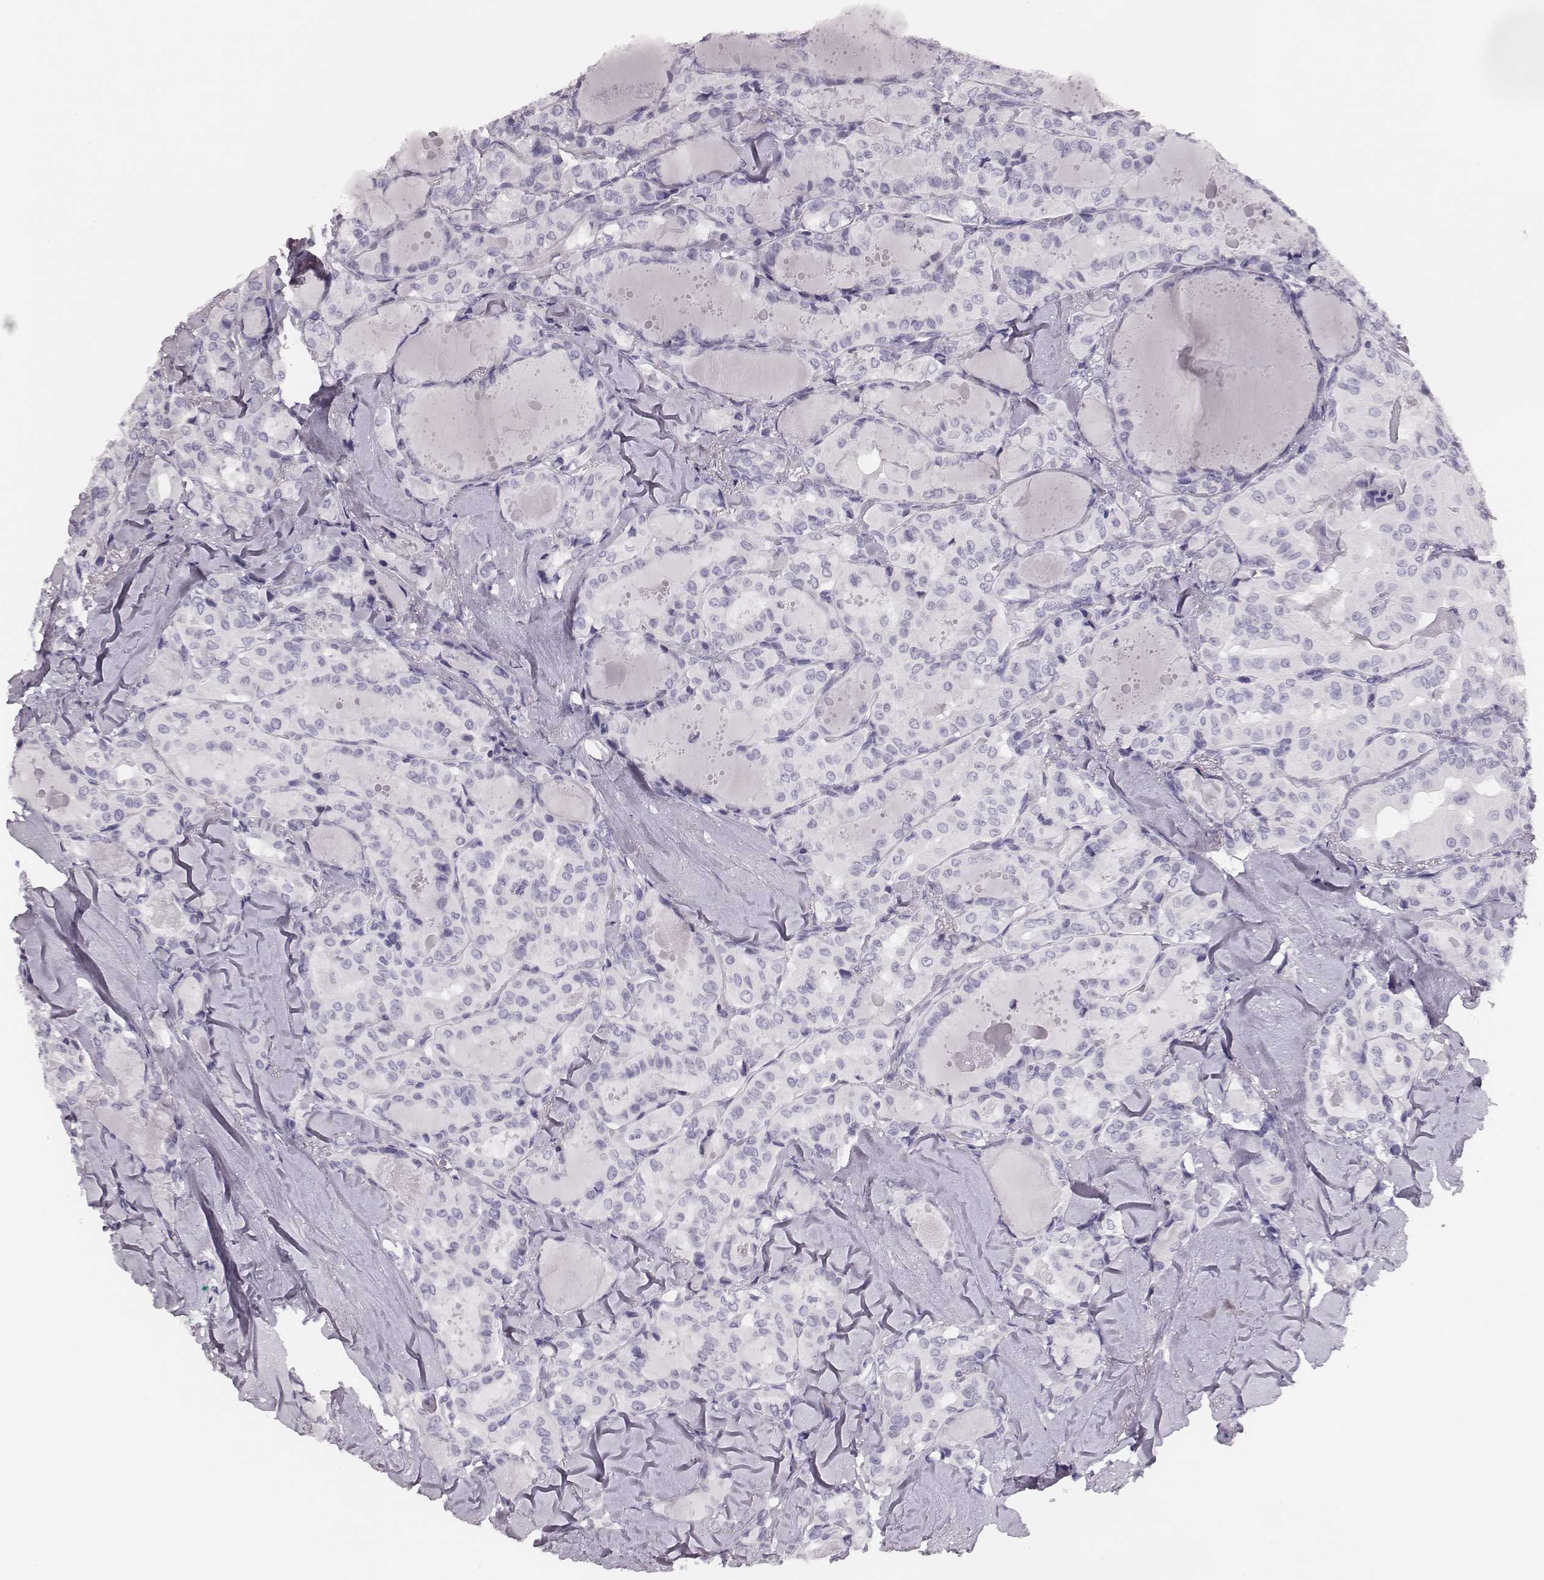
{"staining": {"intensity": "negative", "quantity": "none", "location": "none"}, "tissue": "thyroid cancer", "cell_type": "Tumor cells", "image_type": "cancer", "snomed": [{"axis": "morphology", "description": "Papillary adenocarcinoma, NOS"}, {"axis": "topography", "description": "Thyroid gland"}], "caption": "A histopathology image of human thyroid papillary adenocarcinoma is negative for staining in tumor cells.", "gene": "H1-6", "patient": {"sex": "female", "age": 41}}